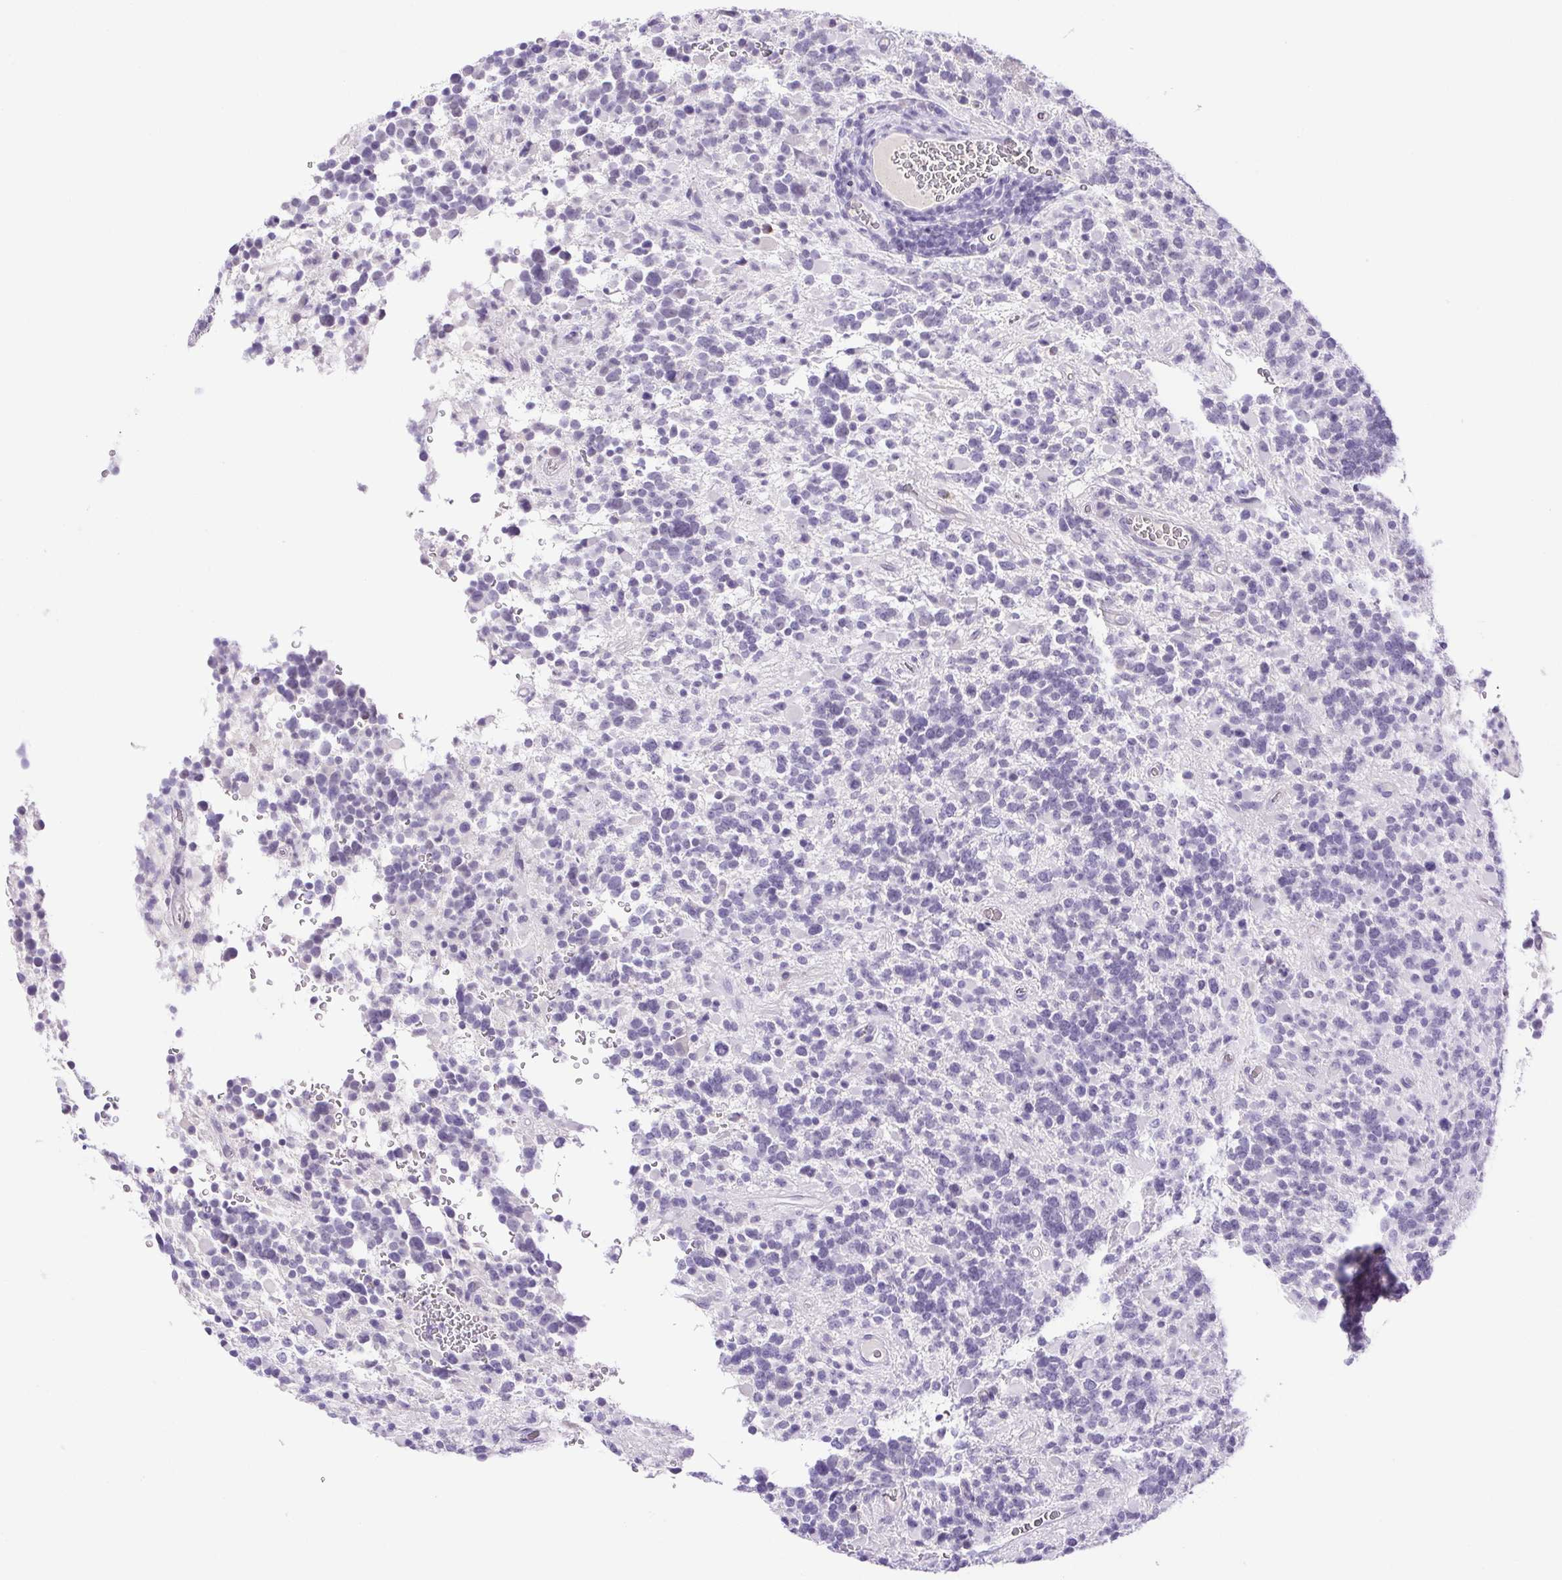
{"staining": {"intensity": "negative", "quantity": "none", "location": "none"}, "tissue": "glioma", "cell_type": "Tumor cells", "image_type": "cancer", "snomed": [{"axis": "morphology", "description": "Glioma, malignant, High grade"}, {"axis": "topography", "description": "Brain"}], "caption": "Histopathology image shows no significant protein staining in tumor cells of glioma. Nuclei are stained in blue.", "gene": "PAPPA2", "patient": {"sex": "female", "age": 40}}